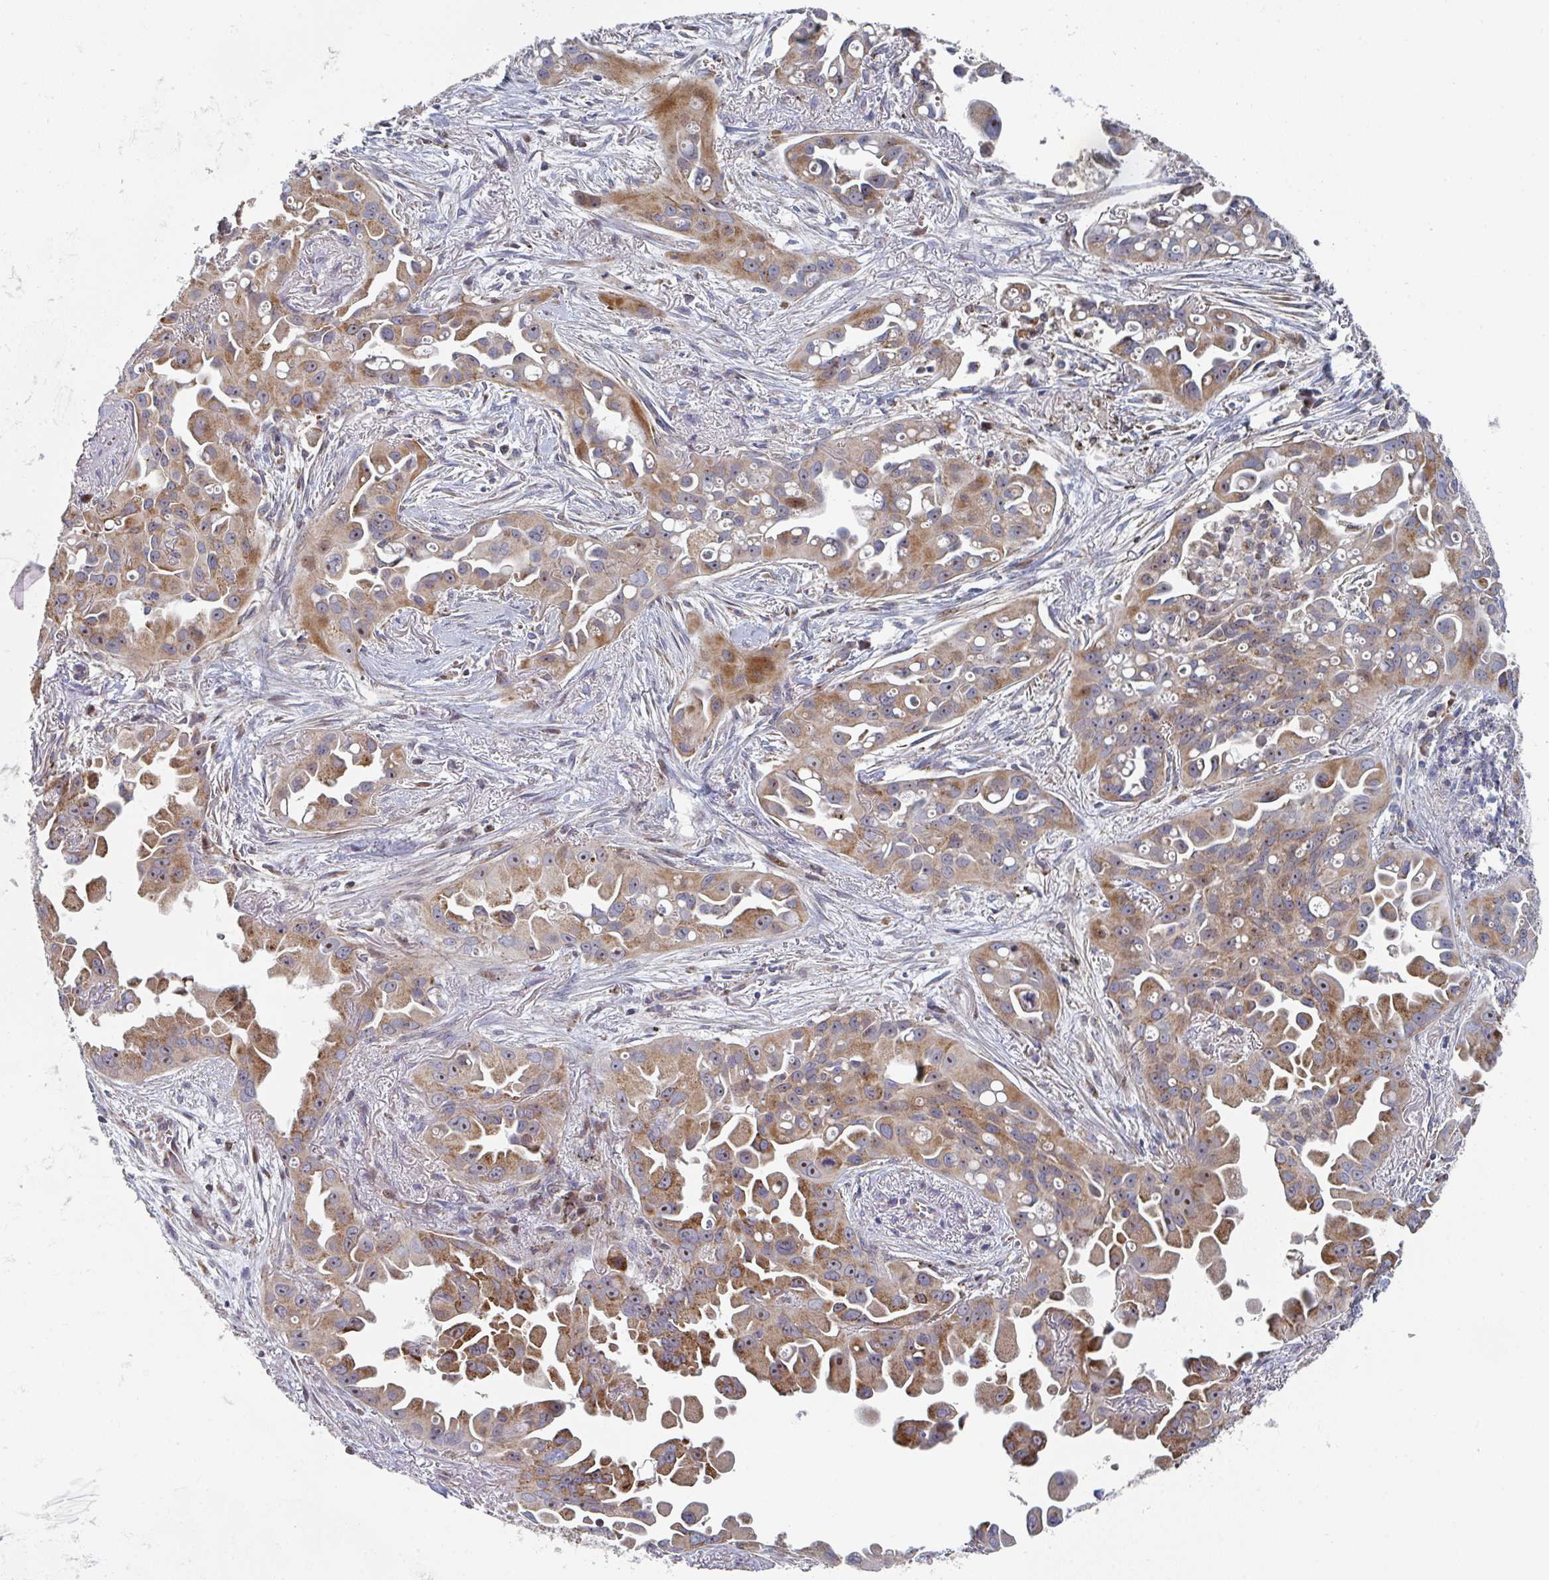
{"staining": {"intensity": "moderate", "quantity": ">75%", "location": "cytoplasmic/membranous,nuclear"}, "tissue": "lung cancer", "cell_type": "Tumor cells", "image_type": "cancer", "snomed": [{"axis": "morphology", "description": "Adenocarcinoma, NOS"}, {"axis": "topography", "description": "Lung"}], "caption": "Brown immunohistochemical staining in human lung adenocarcinoma demonstrates moderate cytoplasmic/membranous and nuclear positivity in about >75% of tumor cells. The protein is shown in brown color, while the nuclei are stained blue.", "gene": "ZNF644", "patient": {"sex": "male", "age": 68}}